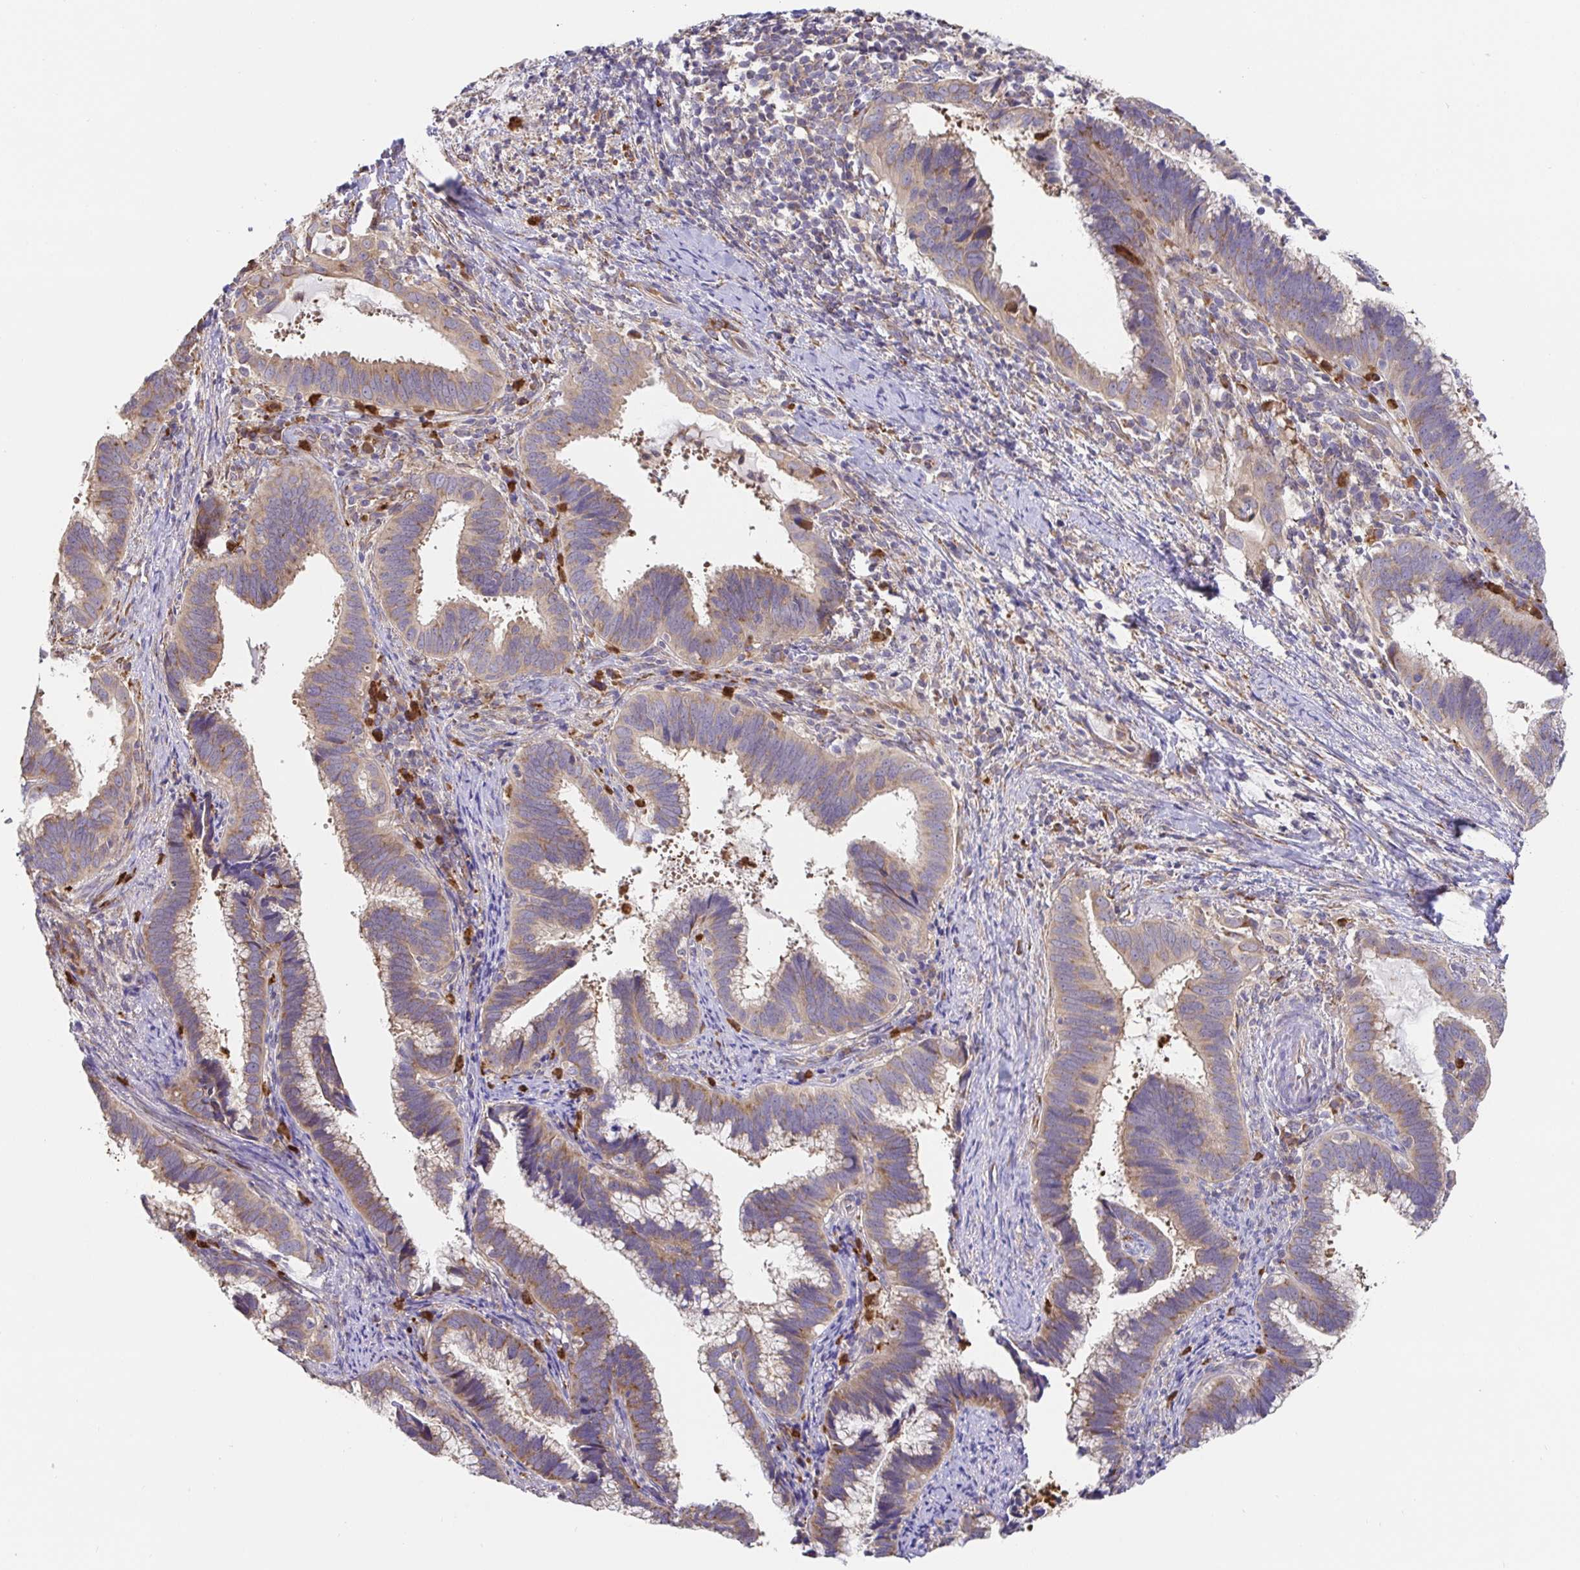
{"staining": {"intensity": "weak", "quantity": "25%-75%", "location": "cytoplasmic/membranous"}, "tissue": "cervical cancer", "cell_type": "Tumor cells", "image_type": "cancer", "snomed": [{"axis": "morphology", "description": "Adenocarcinoma, NOS"}, {"axis": "topography", "description": "Cervix"}], "caption": "Weak cytoplasmic/membranous positivity for a protein is appreciated in about 25%-75% of tumor cells of cervical cancer using immunohistochemistry (IHC).", "gene": "PDPK1", "patient": {"sex": "female", "age": 56}}